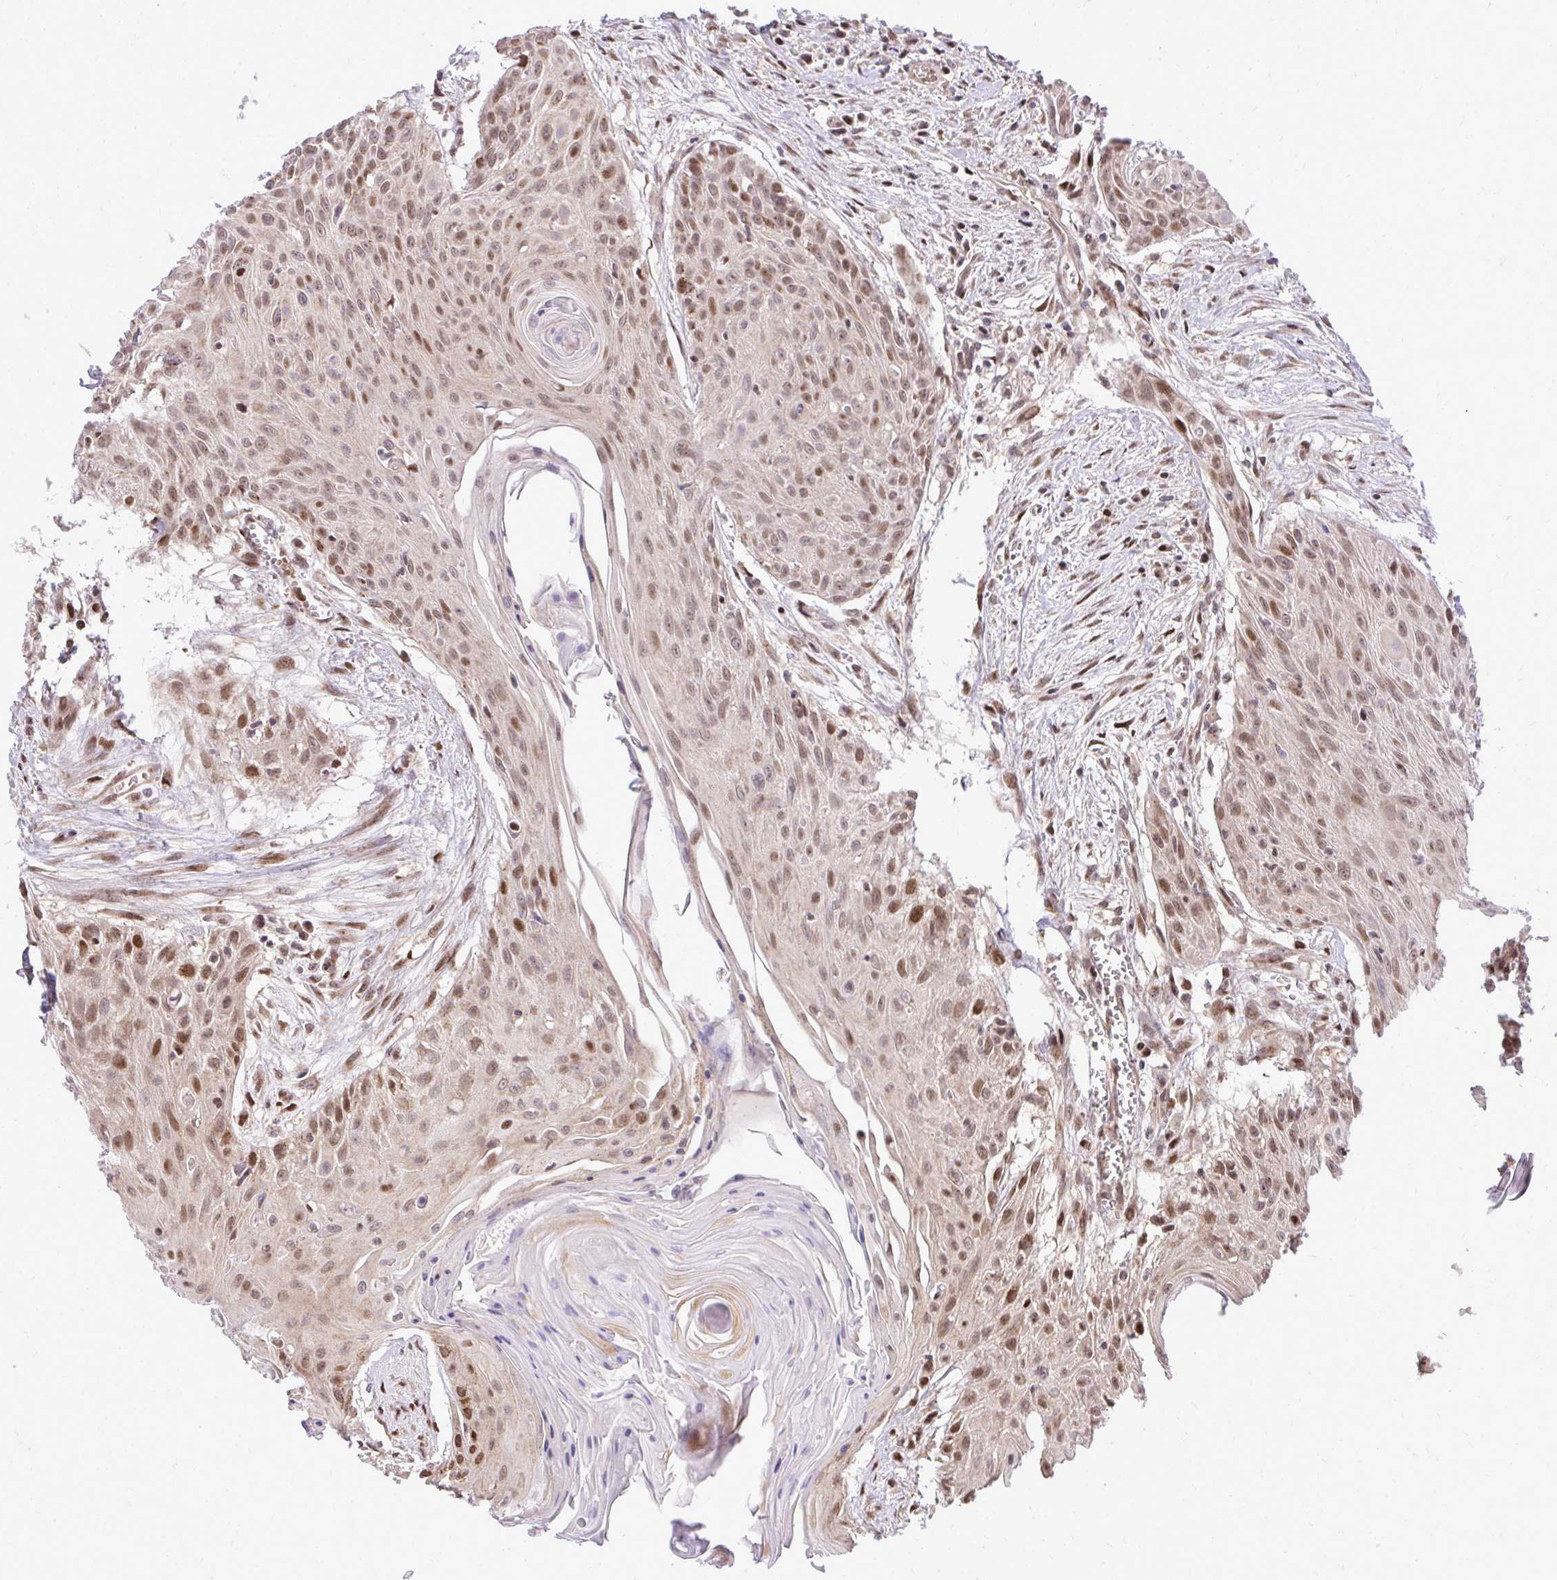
{"staining": {"intensity": "moderate", "quantity": ">75%", "location": "nuclear"}, "tissue": "head and neck cancer", "cell_type": "Tumor cells", "image_type": "cancer", "snomed": [{"axis": "morphology", "description": "Squamous cell carcinoma, NOS"}, {"axis": "topography", "description": "Lymph node"}, {"axis": "topography", "description": "Salivary gland"}, {"axis": "topography", "description": "Head-Neck"}], "caption": "Human head and neck cancer (squamous cell carcinoma) stained with a protein marker shows moderate staining in tumor cells.", "gene": "PIGY", "patient": {"sex": "female", "age": 74}}